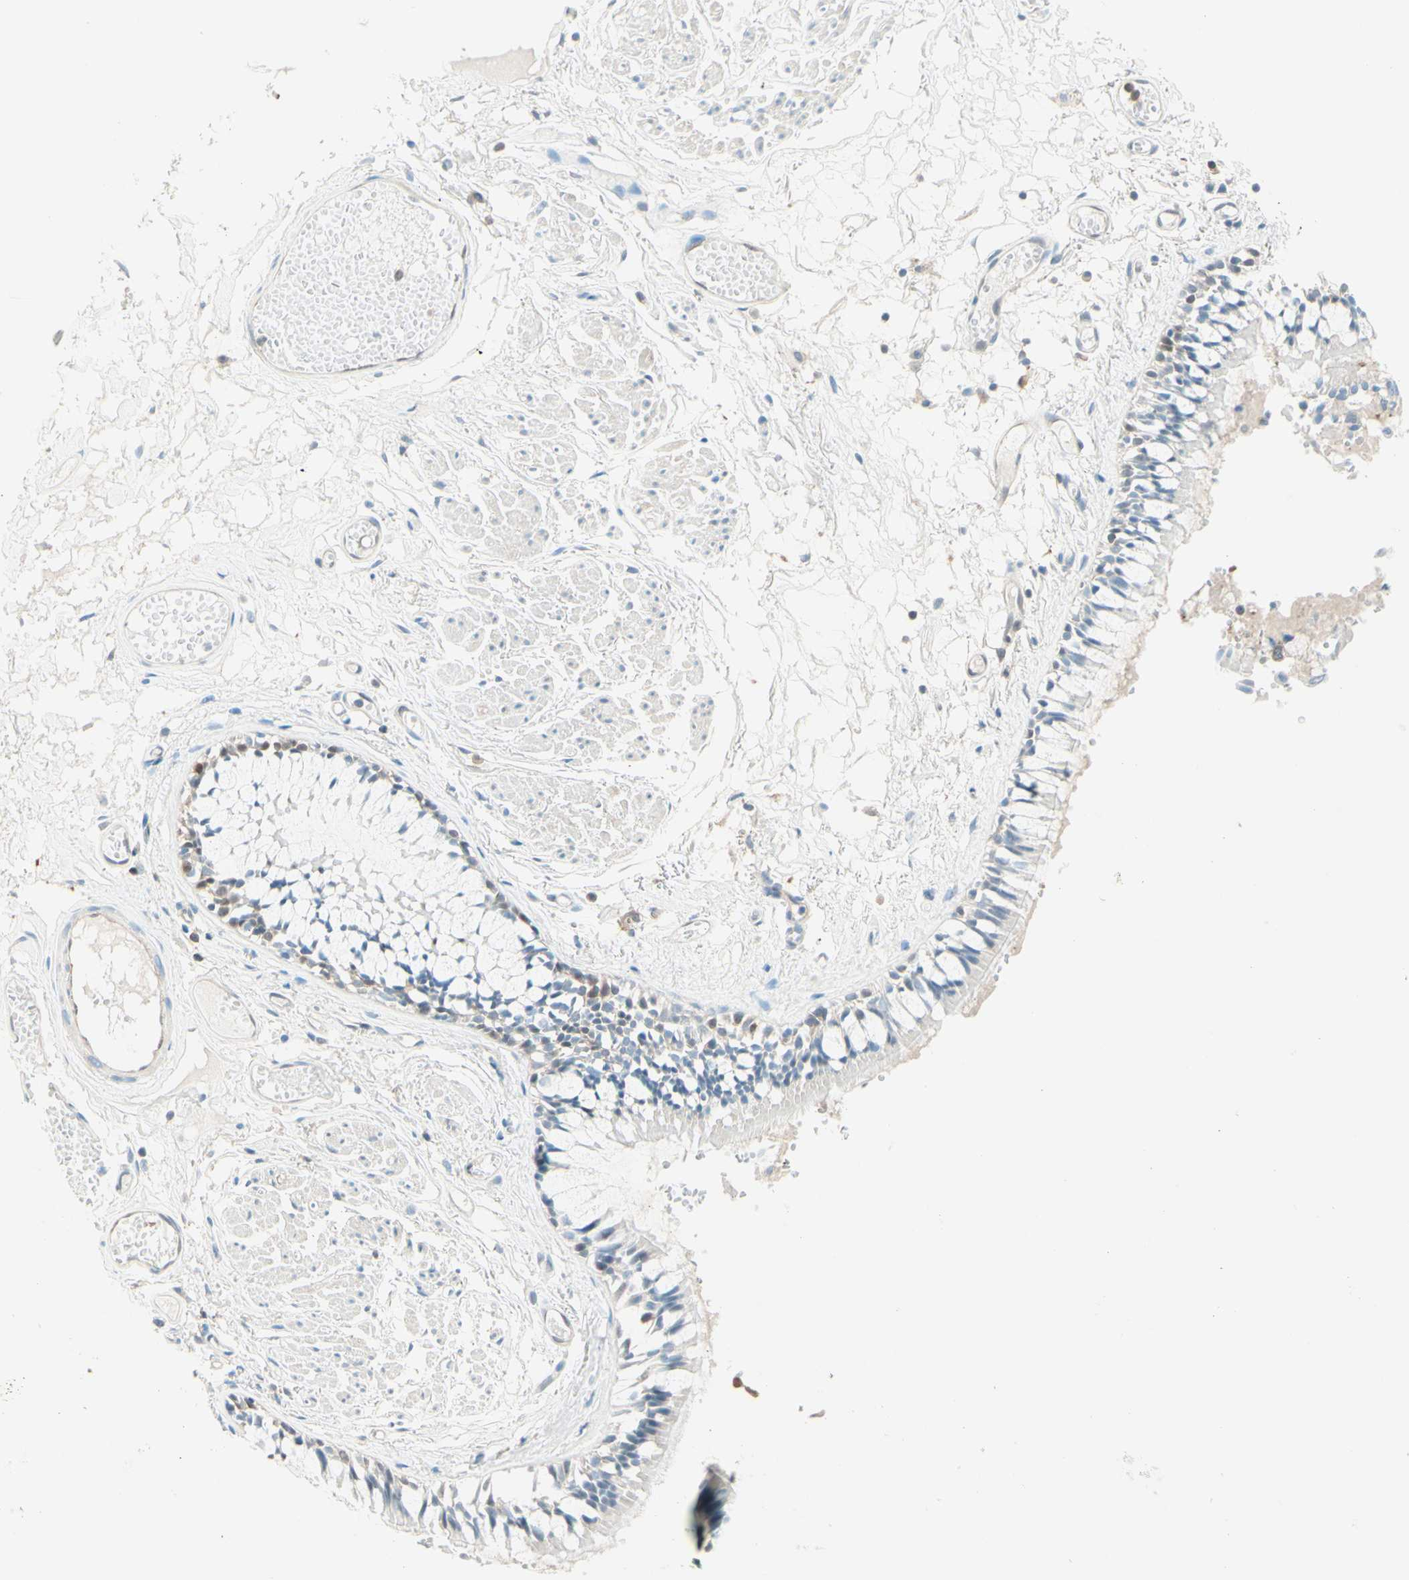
{"staining": {"intensity": "weak", "quantity": "25%-75%", "location": "nuclear"}, "tissue": "bronchus", "cell_type": "Respiratory epithelial cells", "image_type": "normal", "snomed": [{"axis": "morphology", "description": "Normal tissue, NOS"}, {"axis": "morphology", "description": "Inflammation, NOS"}, {"axis": "topography", "description": "Cartilage tissue"}, {"axis": "topography", "description": "Lung"}], "caption": "High-power microscopy captured an immunohistochemistry histopathology image of normal bronchus, revealing weak nuclear positivity in about 25%-75% of respiratory epithelial cells. (Brightfield microscopy of DAB IHC at high magnification).", "gene": "UPK3B", "patient": {"sex": "male", "age": 71}}